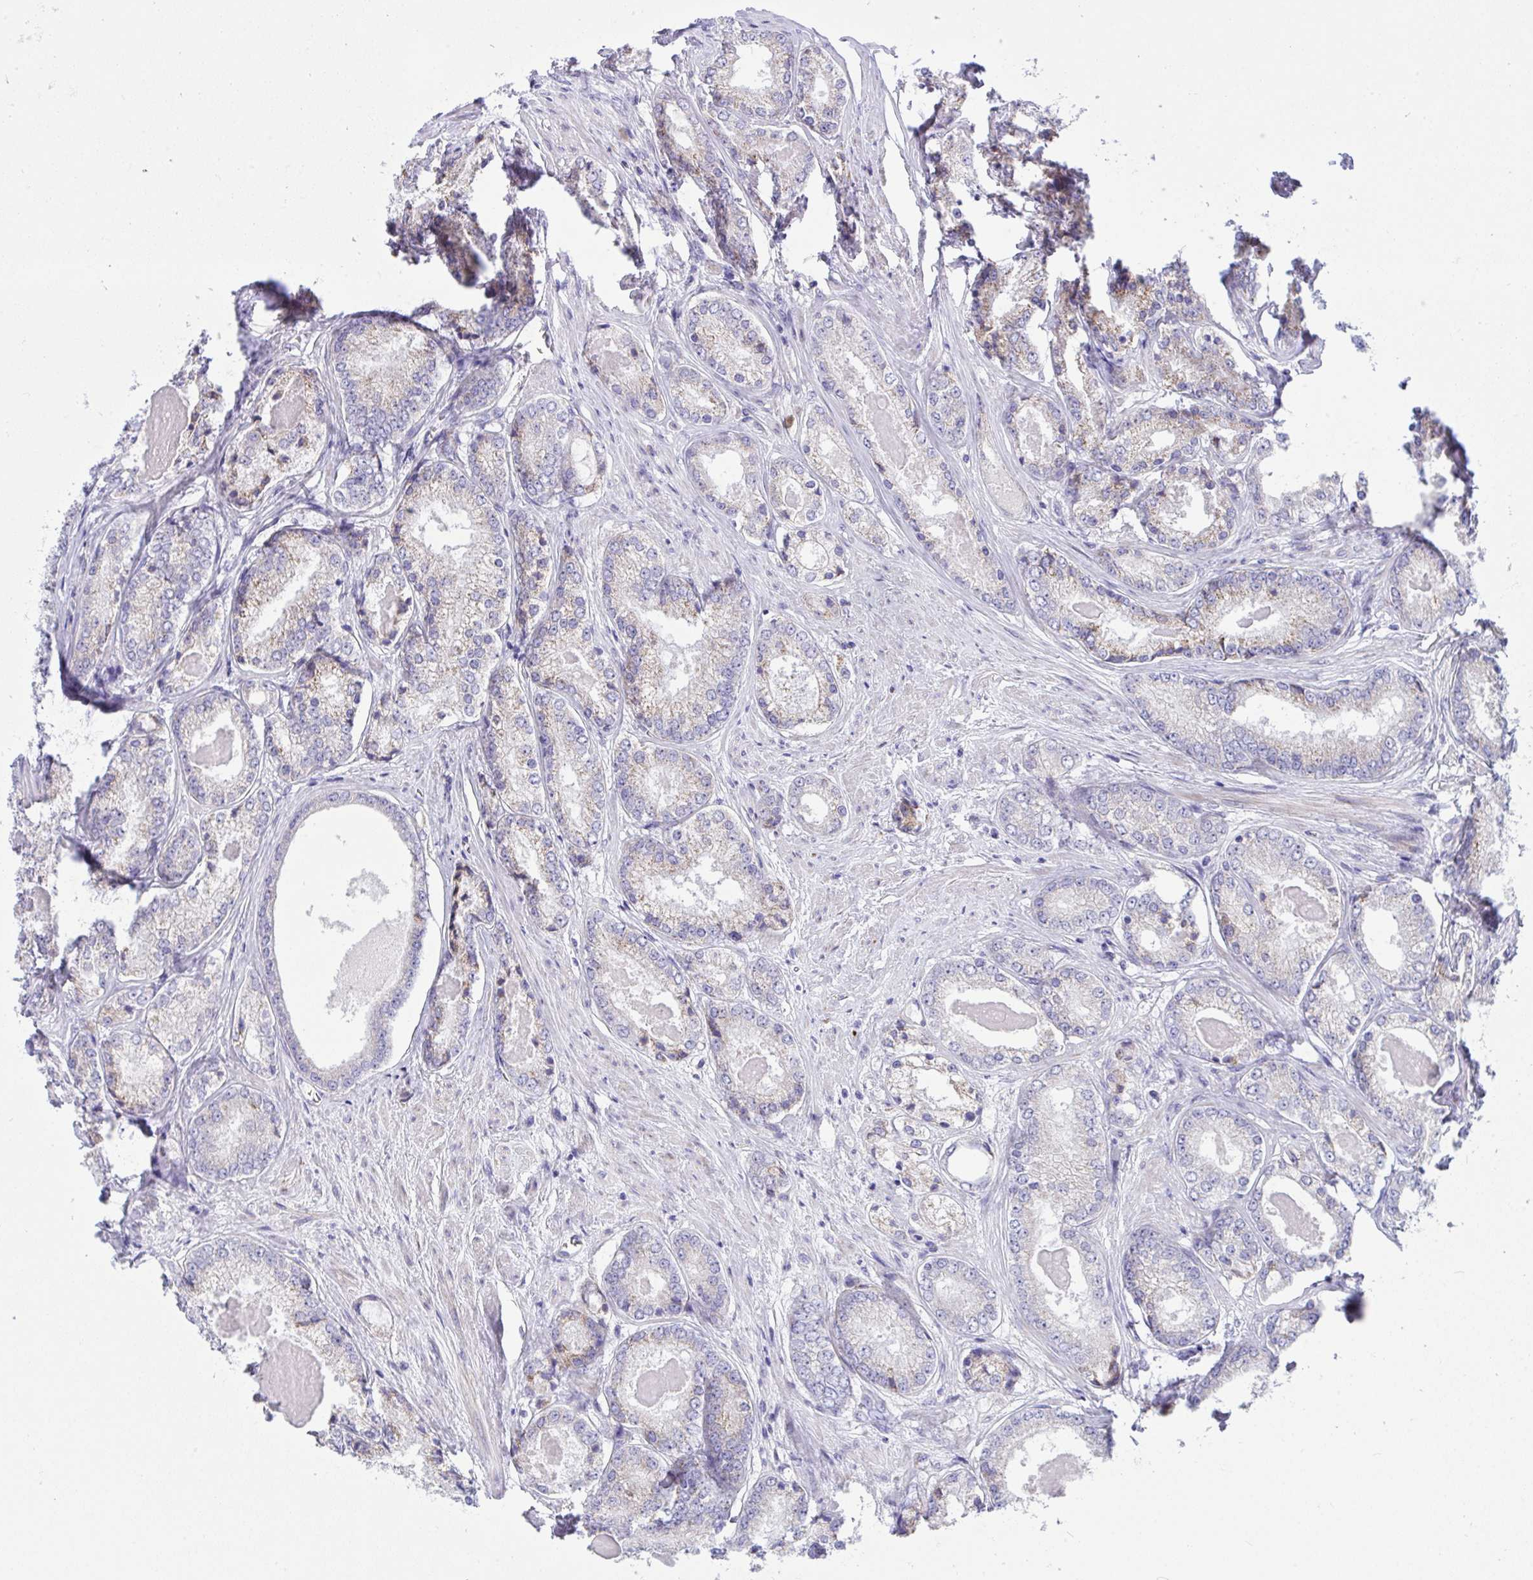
{"staining": {"intensity": "negative", "quantity": "none", "location": "none"}, "tissue": "prostate cancer", "cell_type": "Tumor cells", "image_type": "cancer", "snomed": [{"axis": "morphology", "description": "Adenocarcinoma, NOS"}, {"axis": "morphology", "description": "Adenocarcinoma, Low grade"}, {"axis": "topography", "description": "Prostate"}], "caption": "Tumor cells show no significant expression in prostate cancer (adenocarcinoma).", "gene": "DTX3", "patient": {"sex": "male", "age": 68}}